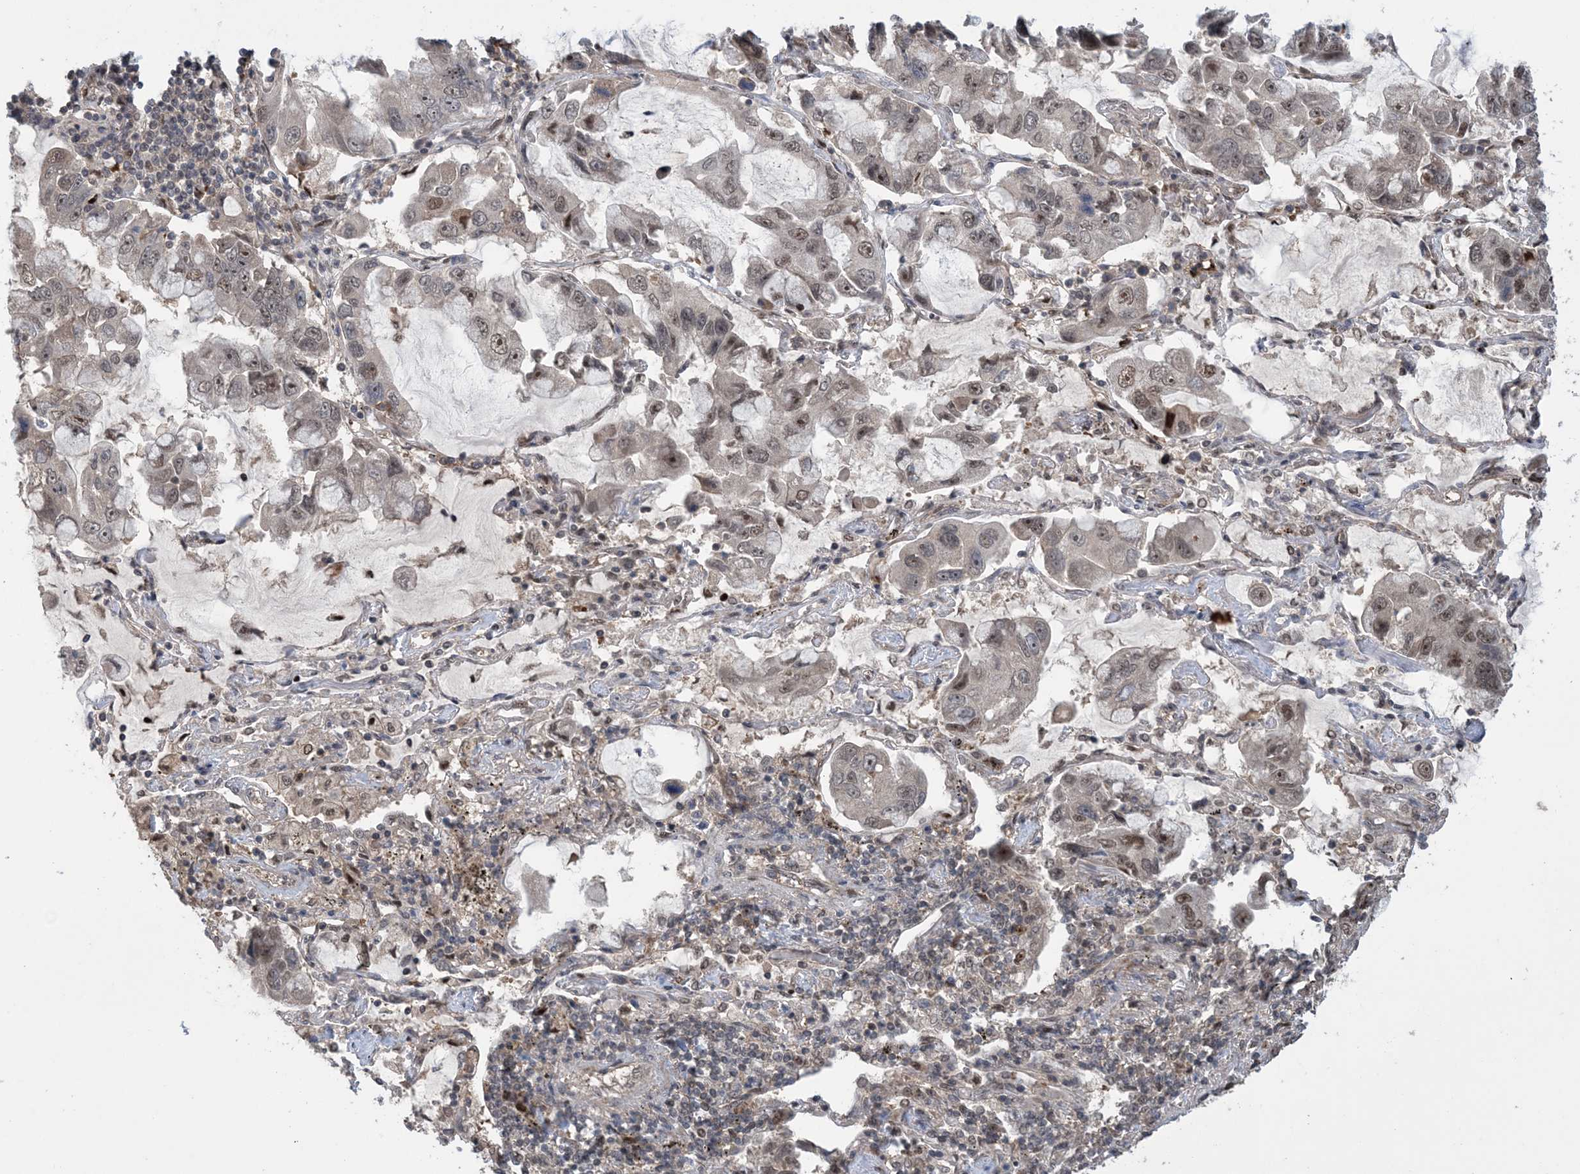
{"staining": {"intensity": "moderate", "quantity": "<25%", "location": "nuclear"}, "tissue": "lung cancer", "cell_type": "Tumor cells", "image_type": "cancer", "snomed": [{"axis": "morphology", "description": "Adenocarcinoma, NOS"}, {"axis": "topography", "description": "Lung"}], "caption": "Protein positivity by immunohistochemistry (IHC) shows moderate nuclear expression in approximately <25% of tumor cells in lung cancer (adenocarcinoma).", "gene": "ZNF710", "patient": {"sex": "male", "age": 64}}